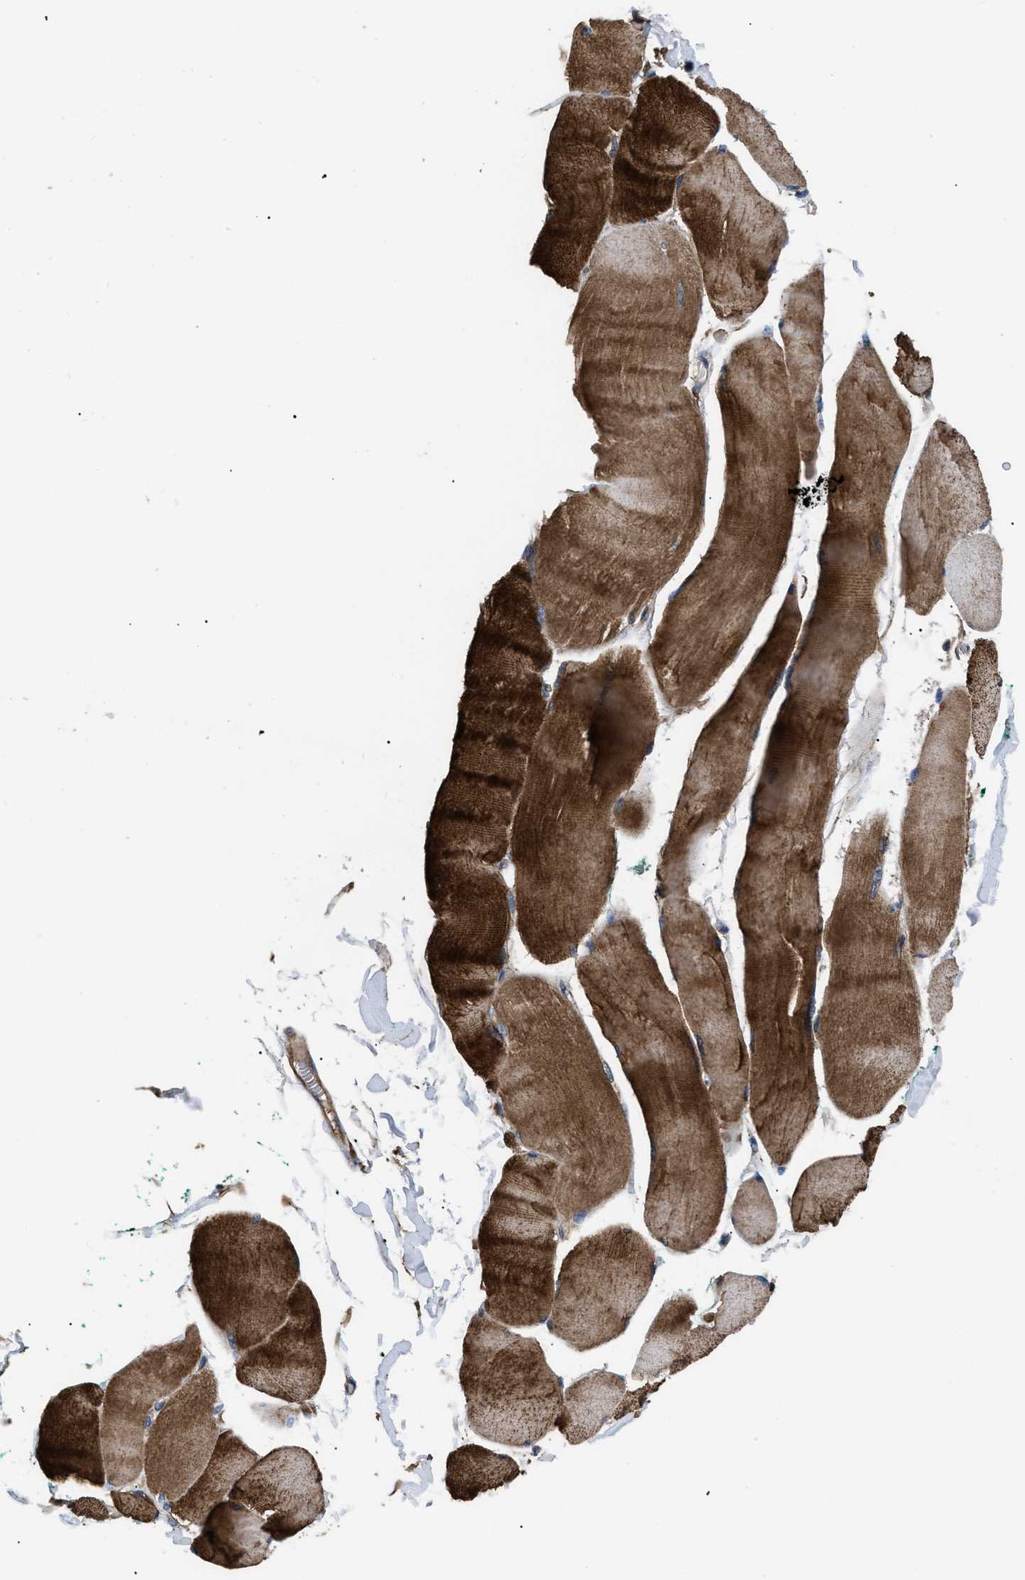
{"staining": {"intensity": "strong", "quantity": ">75%", "location": "cytoplasmic/membranous"}, "tissue": "skeletal muscle", "cell_type": "Myocytes", "image_type": "normal", "snomed": [{"axis": "morphology", "description": "Normal tissue, NOS"}, {"axis": "morphology", "description": "Squamous cell carcinoma, NOS"}, {"axis": "topography", "description": "Skeletal muscle"}], "caption": "The image demonstrates staining of normal skeletal muscle, revealing strong cytoplasmic/membranous protein expression (brown color) within myocytes.", "gene": "NT5E", "patient": {"sex": "male", "age": 51}}